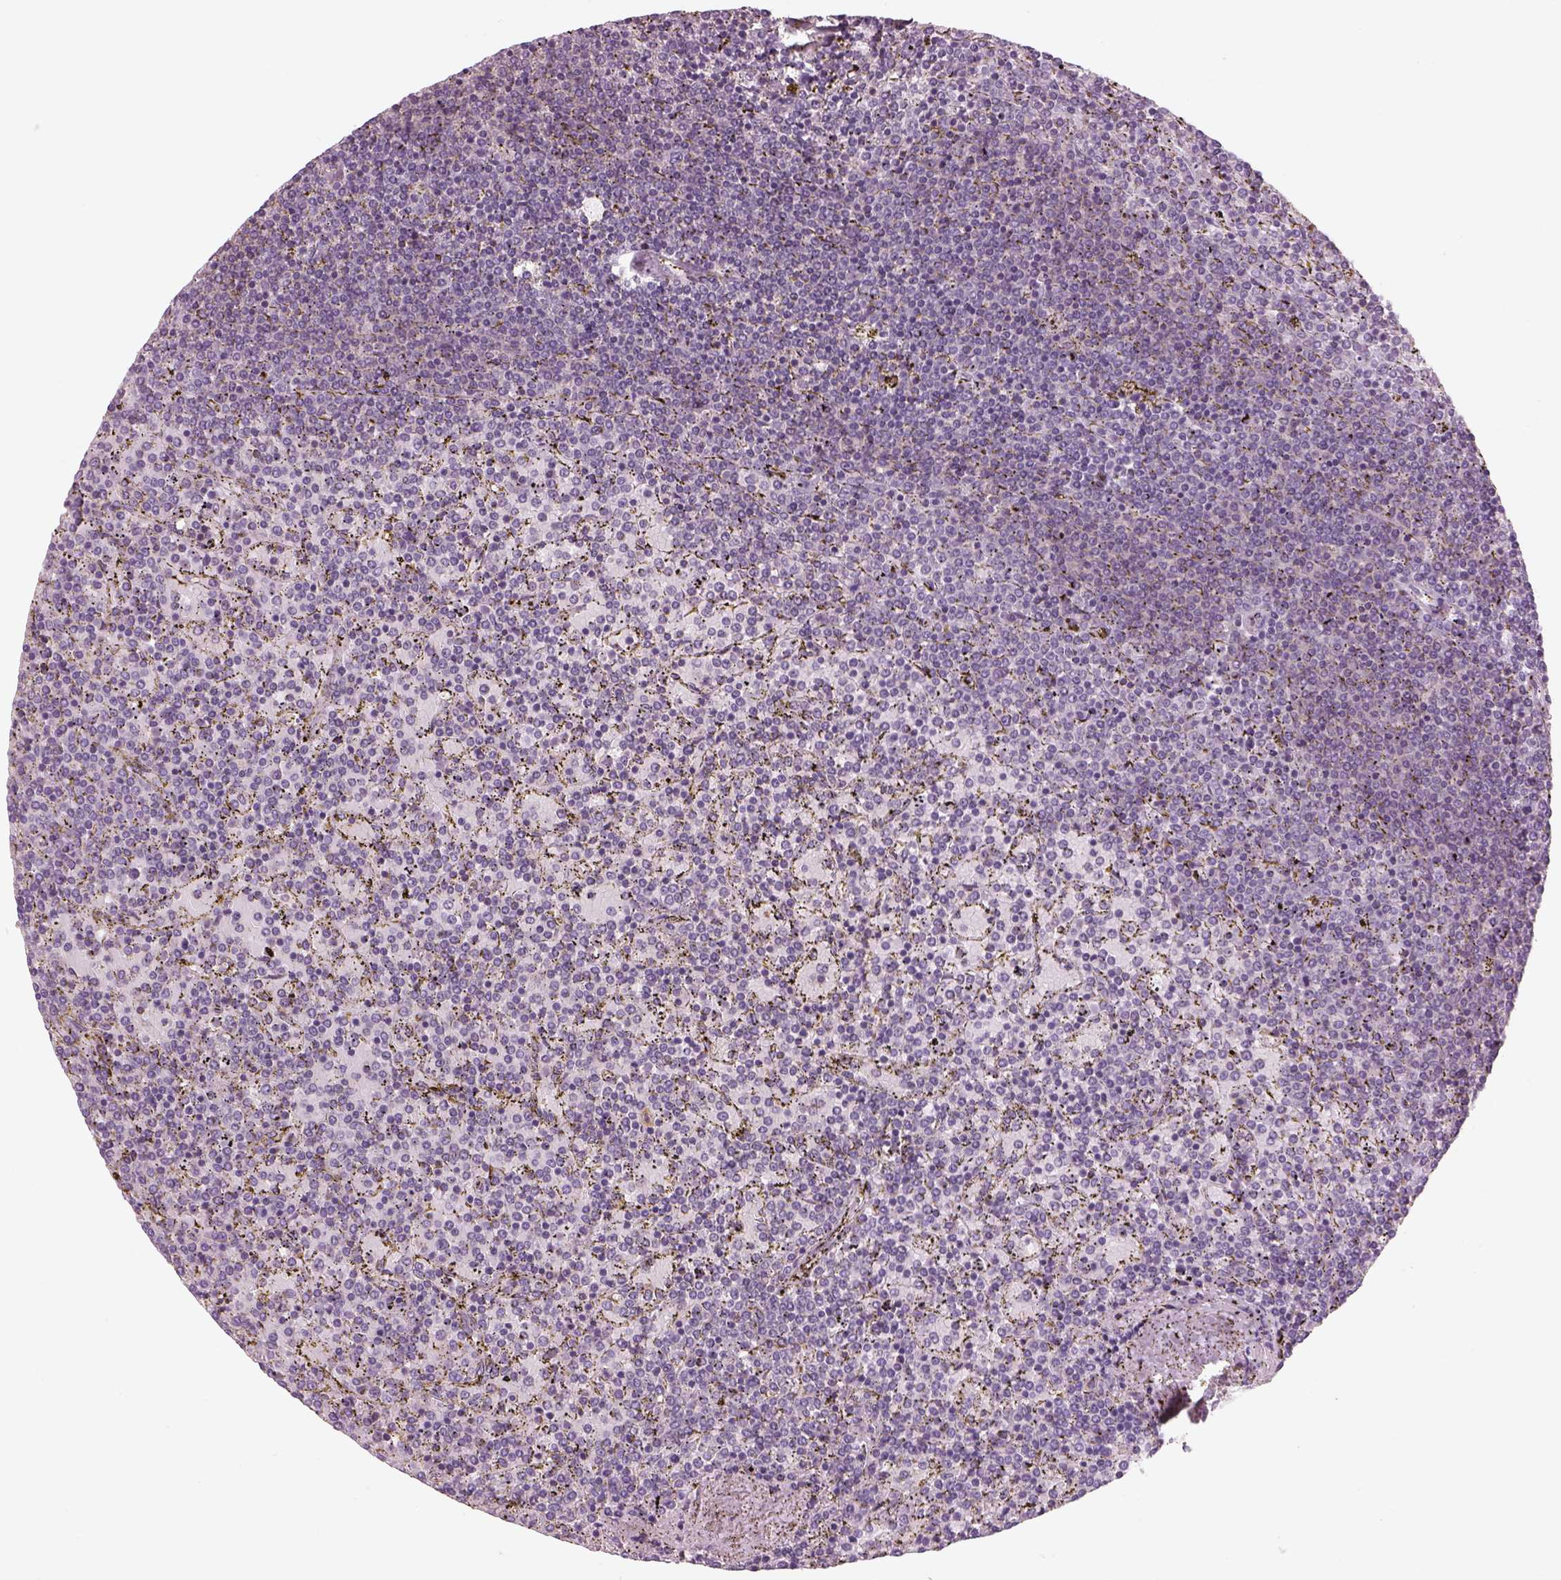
{"staining": {"intensity": "negative", "quantity": "none", "location": "none"}, "tissue": "lymphoma", "cell_type": "Tumor cells", "image_type": "cancer", "snomed": [{"axis": "morphology", "description": "Malignant lymphoma, non-Hodgkin's type, Low grade"}, {"axis": "topography", "description": "Spleen"}], "caption": "DAB immunohistochemical staining of malignant lymphoma, non-Hodgkin's type (low-grade) displays no significant positivity in tumor cells.", "gene": "SLC1A7", "patient": {"sex": "female", "age": 77}}